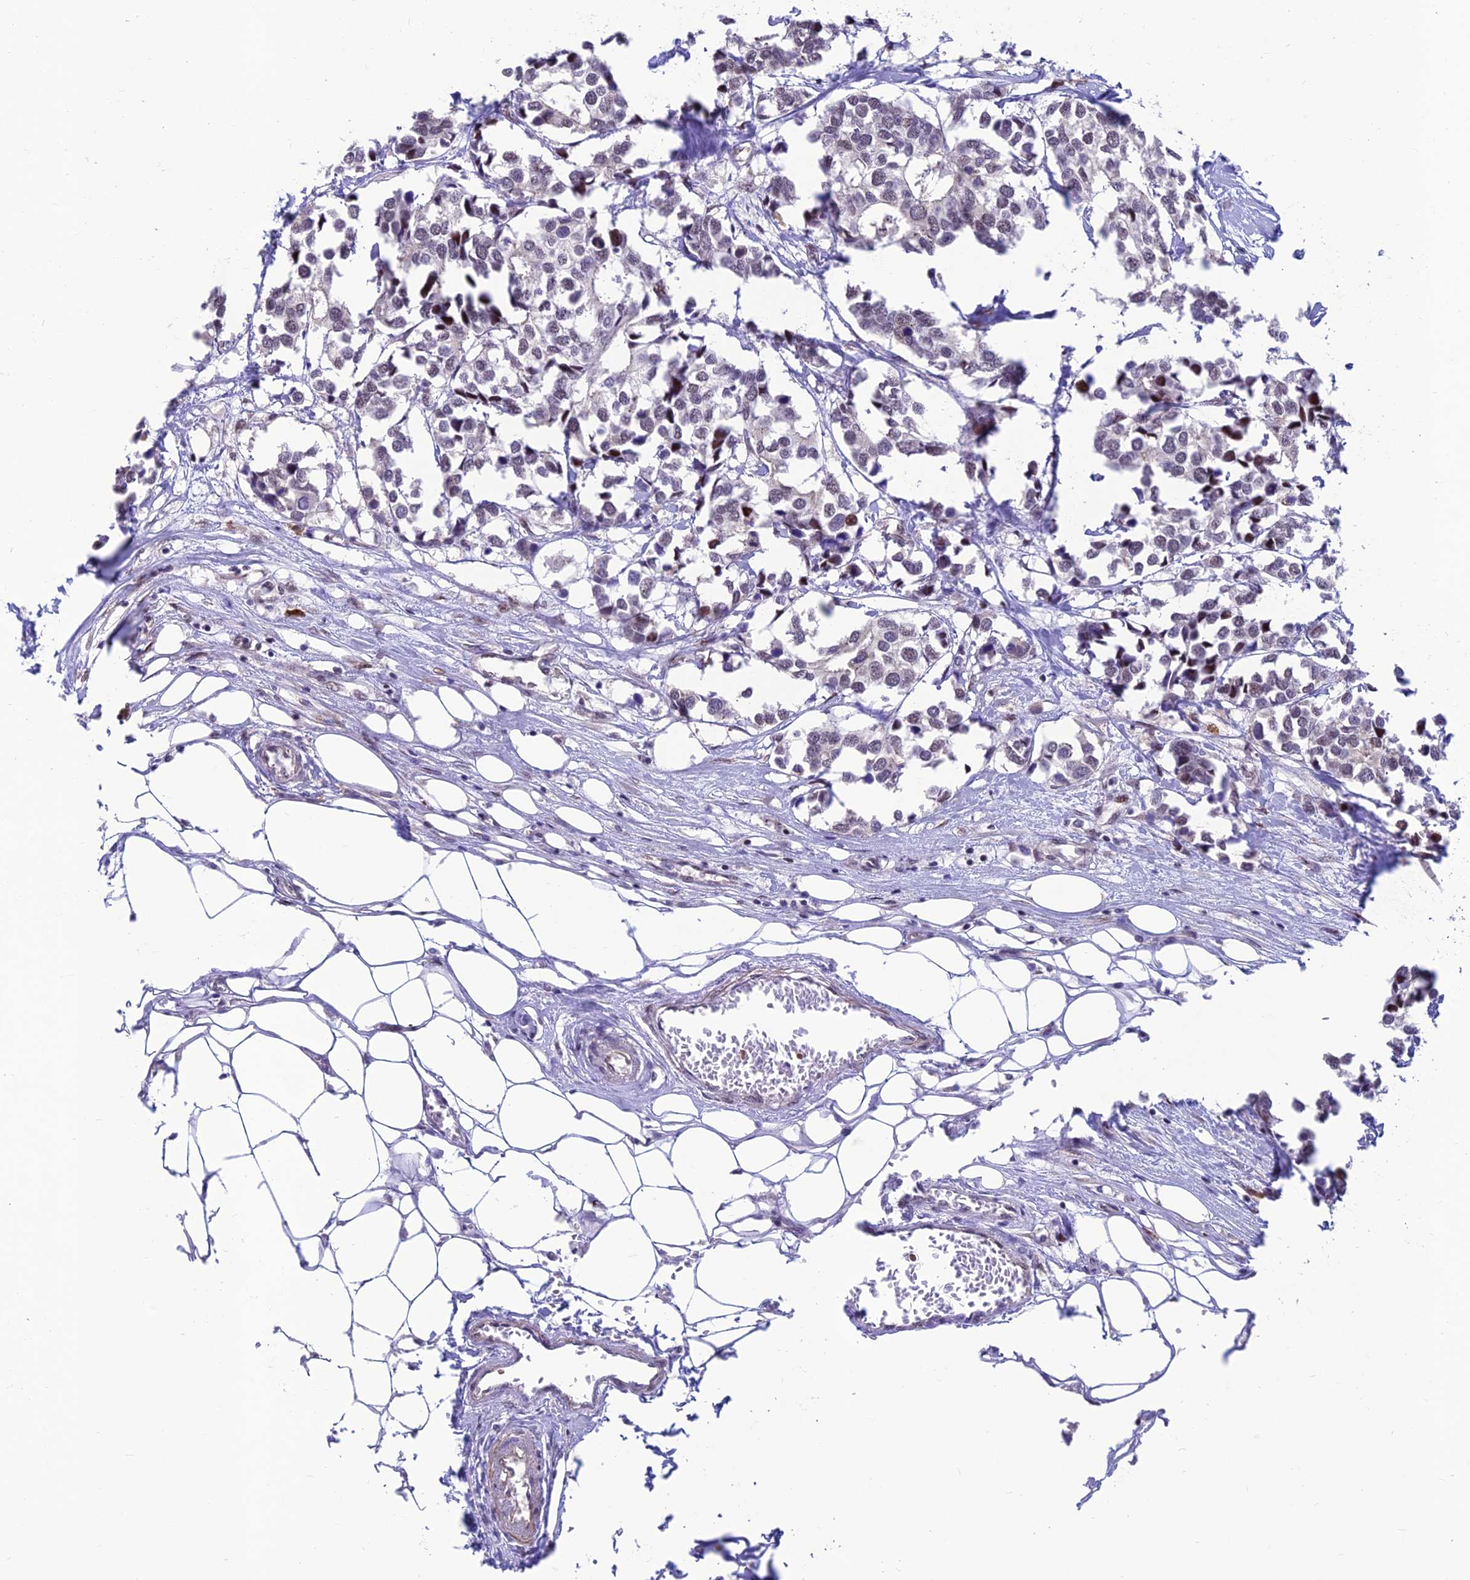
{"staining": {"intensity": "negative", "quantity": "none", "location": "none"}, "tissue": "breast cancer", "cell_type": "Tumor cells", "image_type": "cancer", "snomed": [{"axis": "morphology", "description": "Duct carcinoma"}, {"axis": "topography", "description": "Breast"}], "caption": "High power microscopy photomicrograph of an IHC photomicrograph of breast infiltrating ductal carcinoma, revealing no significant positivity in tumor cells.", "gene": "KIAA1191", "patient": {"sex": "female", "age": 83}}